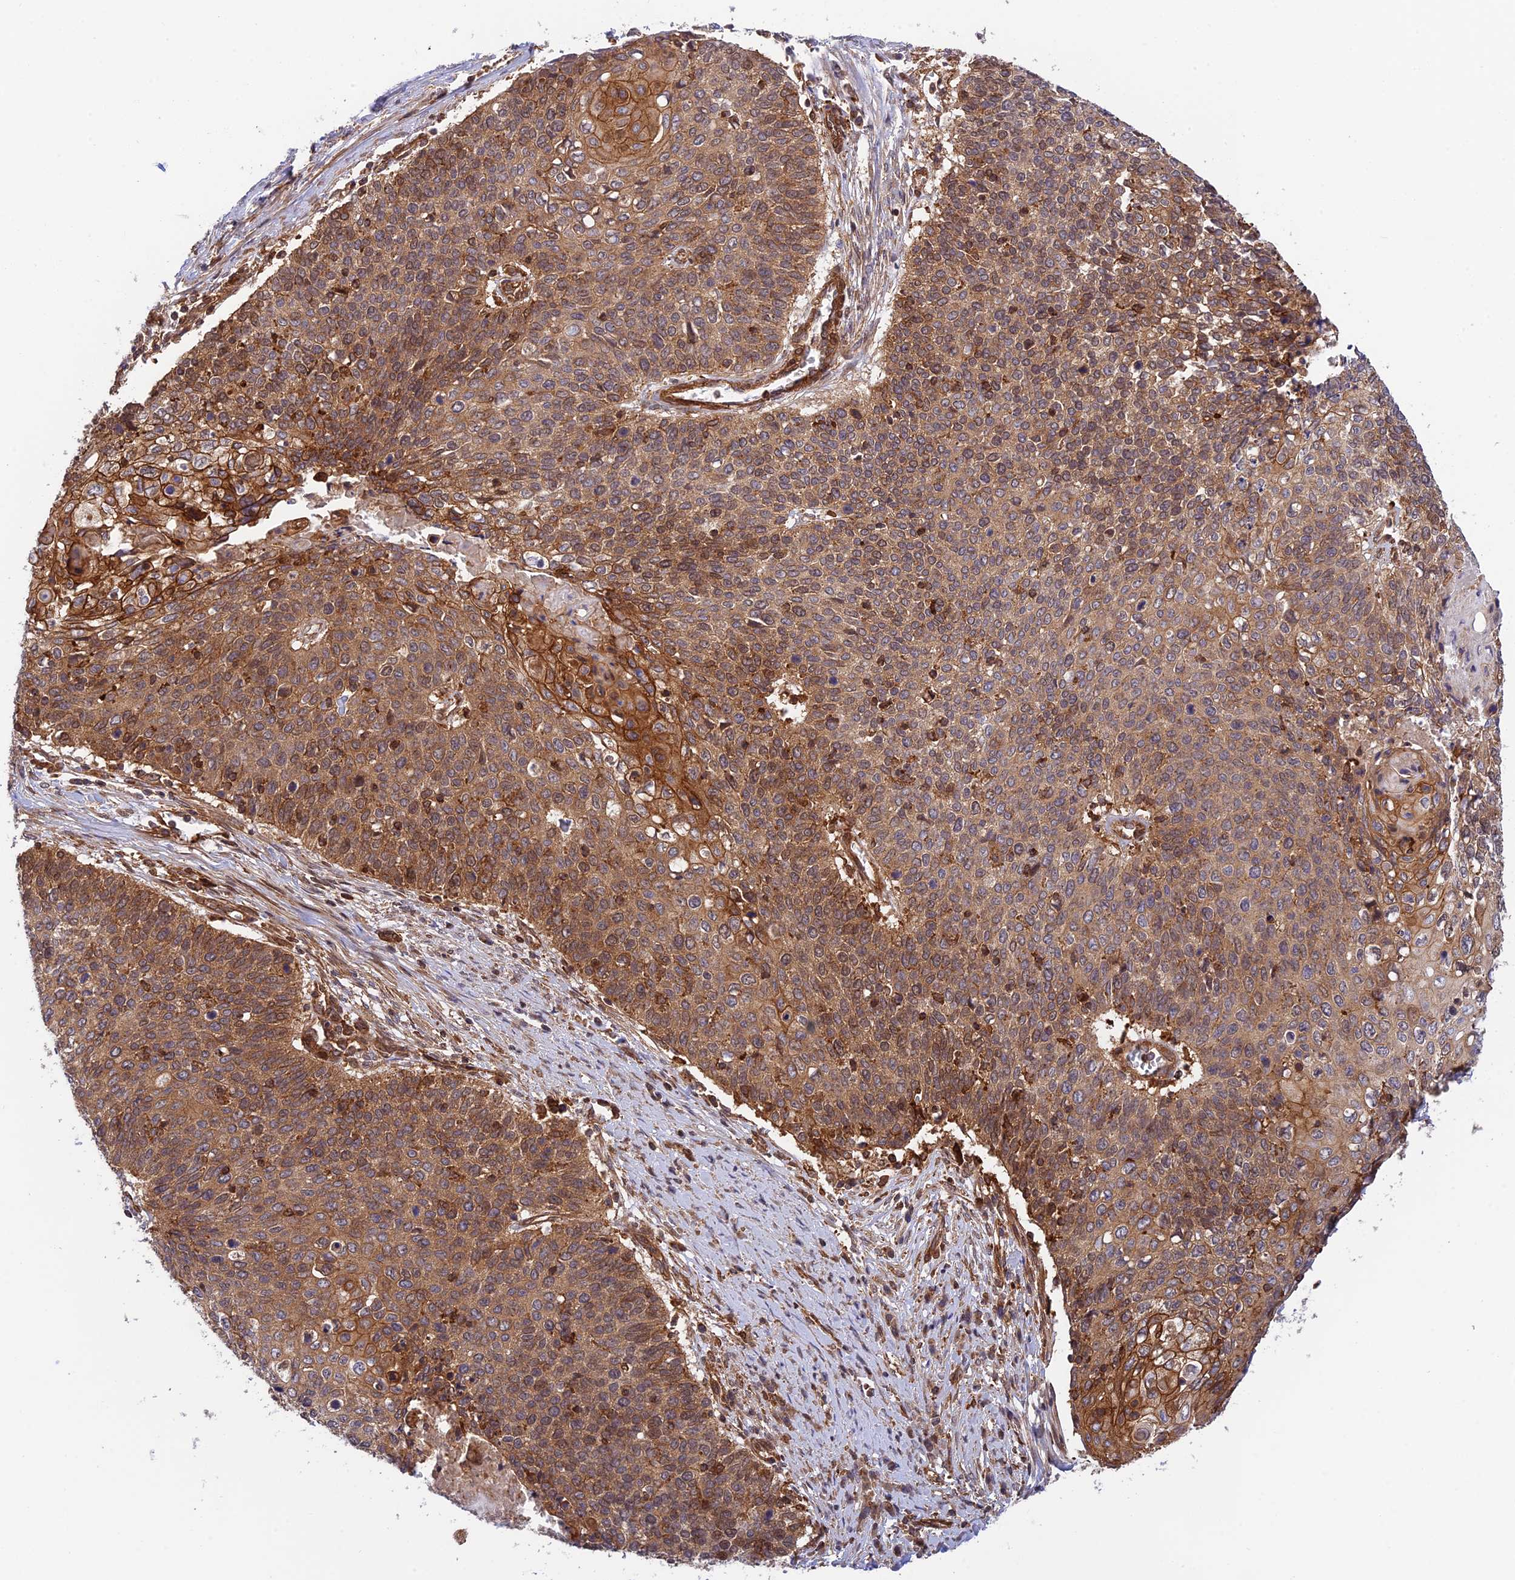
{"staining": {"intensity": "strong", "quantity": "25%-75%", "location": "cytoplasmic/membranous"}, "tissue": "cervical cancer", "cell_type": "Tumor cells", "image_type": "cancer", "snomed": [{"axis": "morphology", "description": "Squamous cell carcinoma, NOS"}, {"axis": "topography", "description": "Cervix"}], "caption": "Immunohistochemical staining of human cervical cancer demonstrates high levels of strong cytoplasmic/membranous protein staining in approximately 25%-75% of tumor cells. The protein of interest is shown in brown color, while the nuclei are stained blue.", "gene": "EVI5L", "patient": {"sex": "female", "age": 39}}